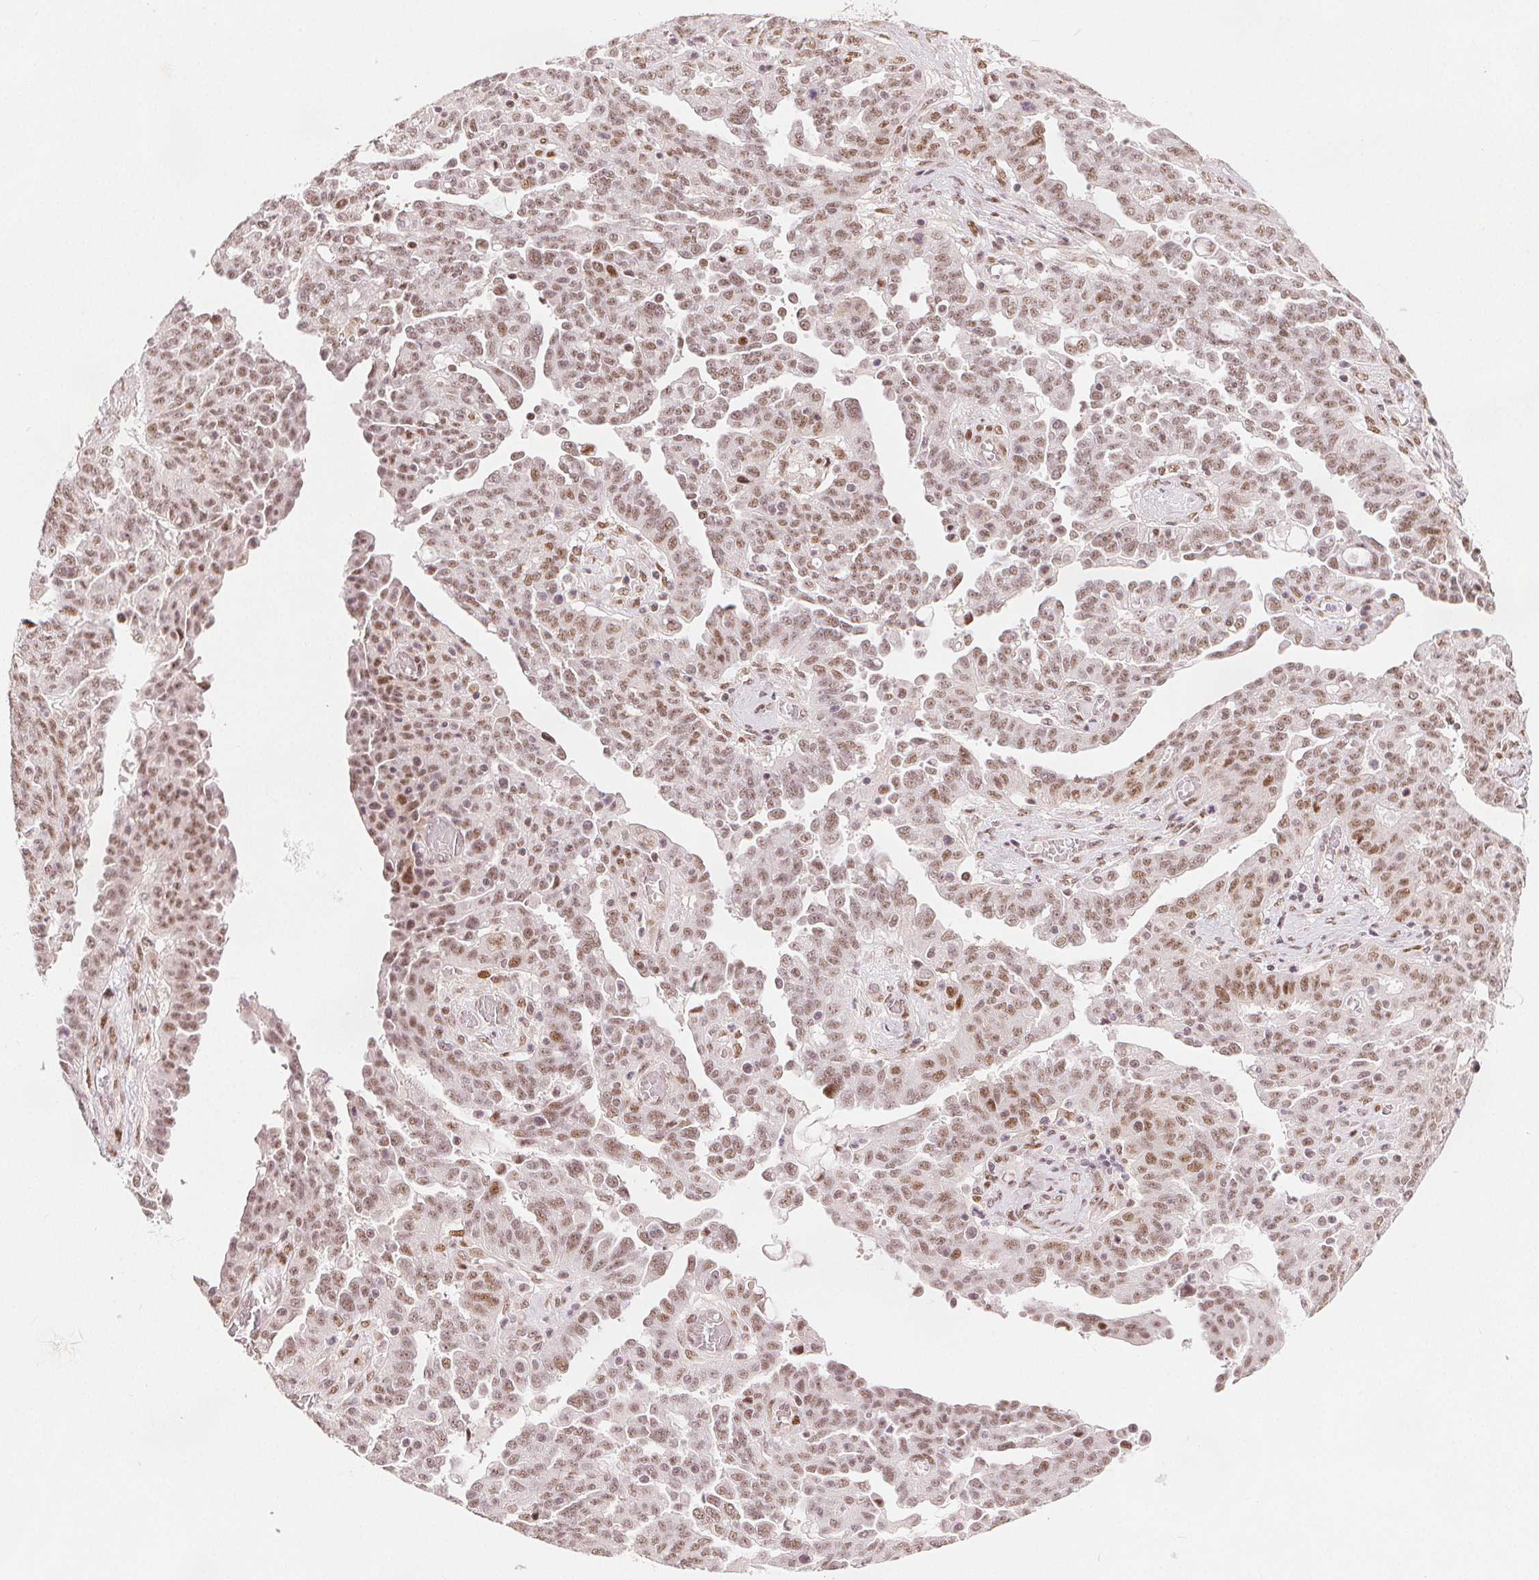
{"staining": {"intensity": "moderate", "quantity": ">75%", "location": "nuclear"}, "tissue": "ovarian cancer", "cell_type": "Tumor cells", "image_type": "cancer", "snomed": [{"axis": "morphology", "description": "Cystadenocarcinoma, serous, NOS"}, {"axis": "topography", "description": "Ovary"}], "caption": "Serous cystadenocarcinoma (ovarian) stained for a protein demonstrates moderate nuclear positivity in tumor cells.", "gene": "ZNF703", "patient": {"sex": "female", "age": 67}}